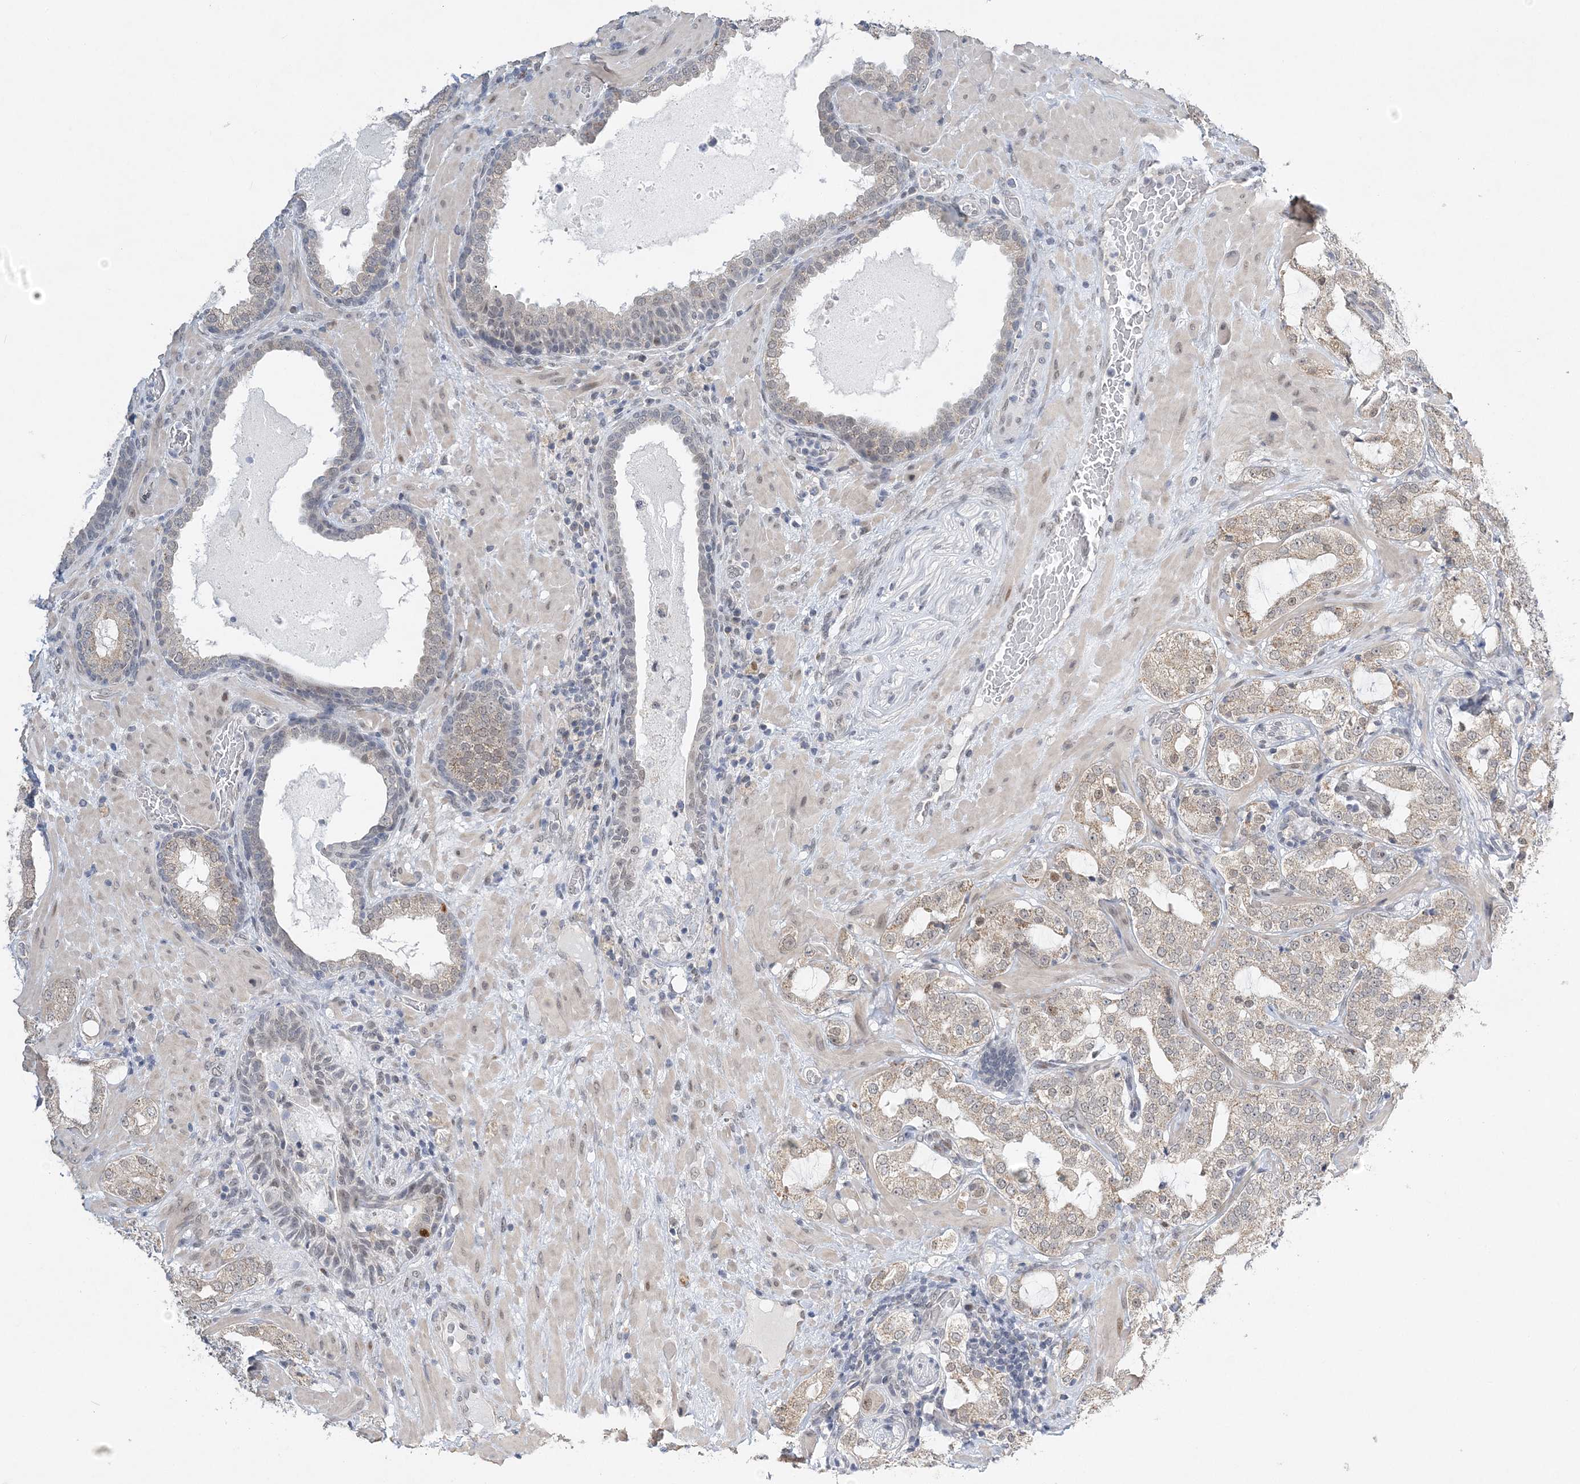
{"staining": {"intensity": "weak", "quantity": "25%-75%", "location": "cytoplasmic/membranous"}, "tissue": "prostate cancer", "cell_type": "Tumor cells", "image_type": "cancer", "snomed": [{"axis": "morphology", "description": "Adenocarcinoma, High grade"}, {"axis": "topography", "description": "Prostate"}], "caption": "Prostate cancer (adenocarcinoma (high-grade)) stained with DAB immunohistochemistry (IHC) demonstrates low levels of weak cytoplasmic/membranous expression in about 25%-75% of tumor cells. (DAB IHC with brightfield microscopy, high magnification).", "gene": "WAC", "patient": {"sex": "male", "age": 64}}